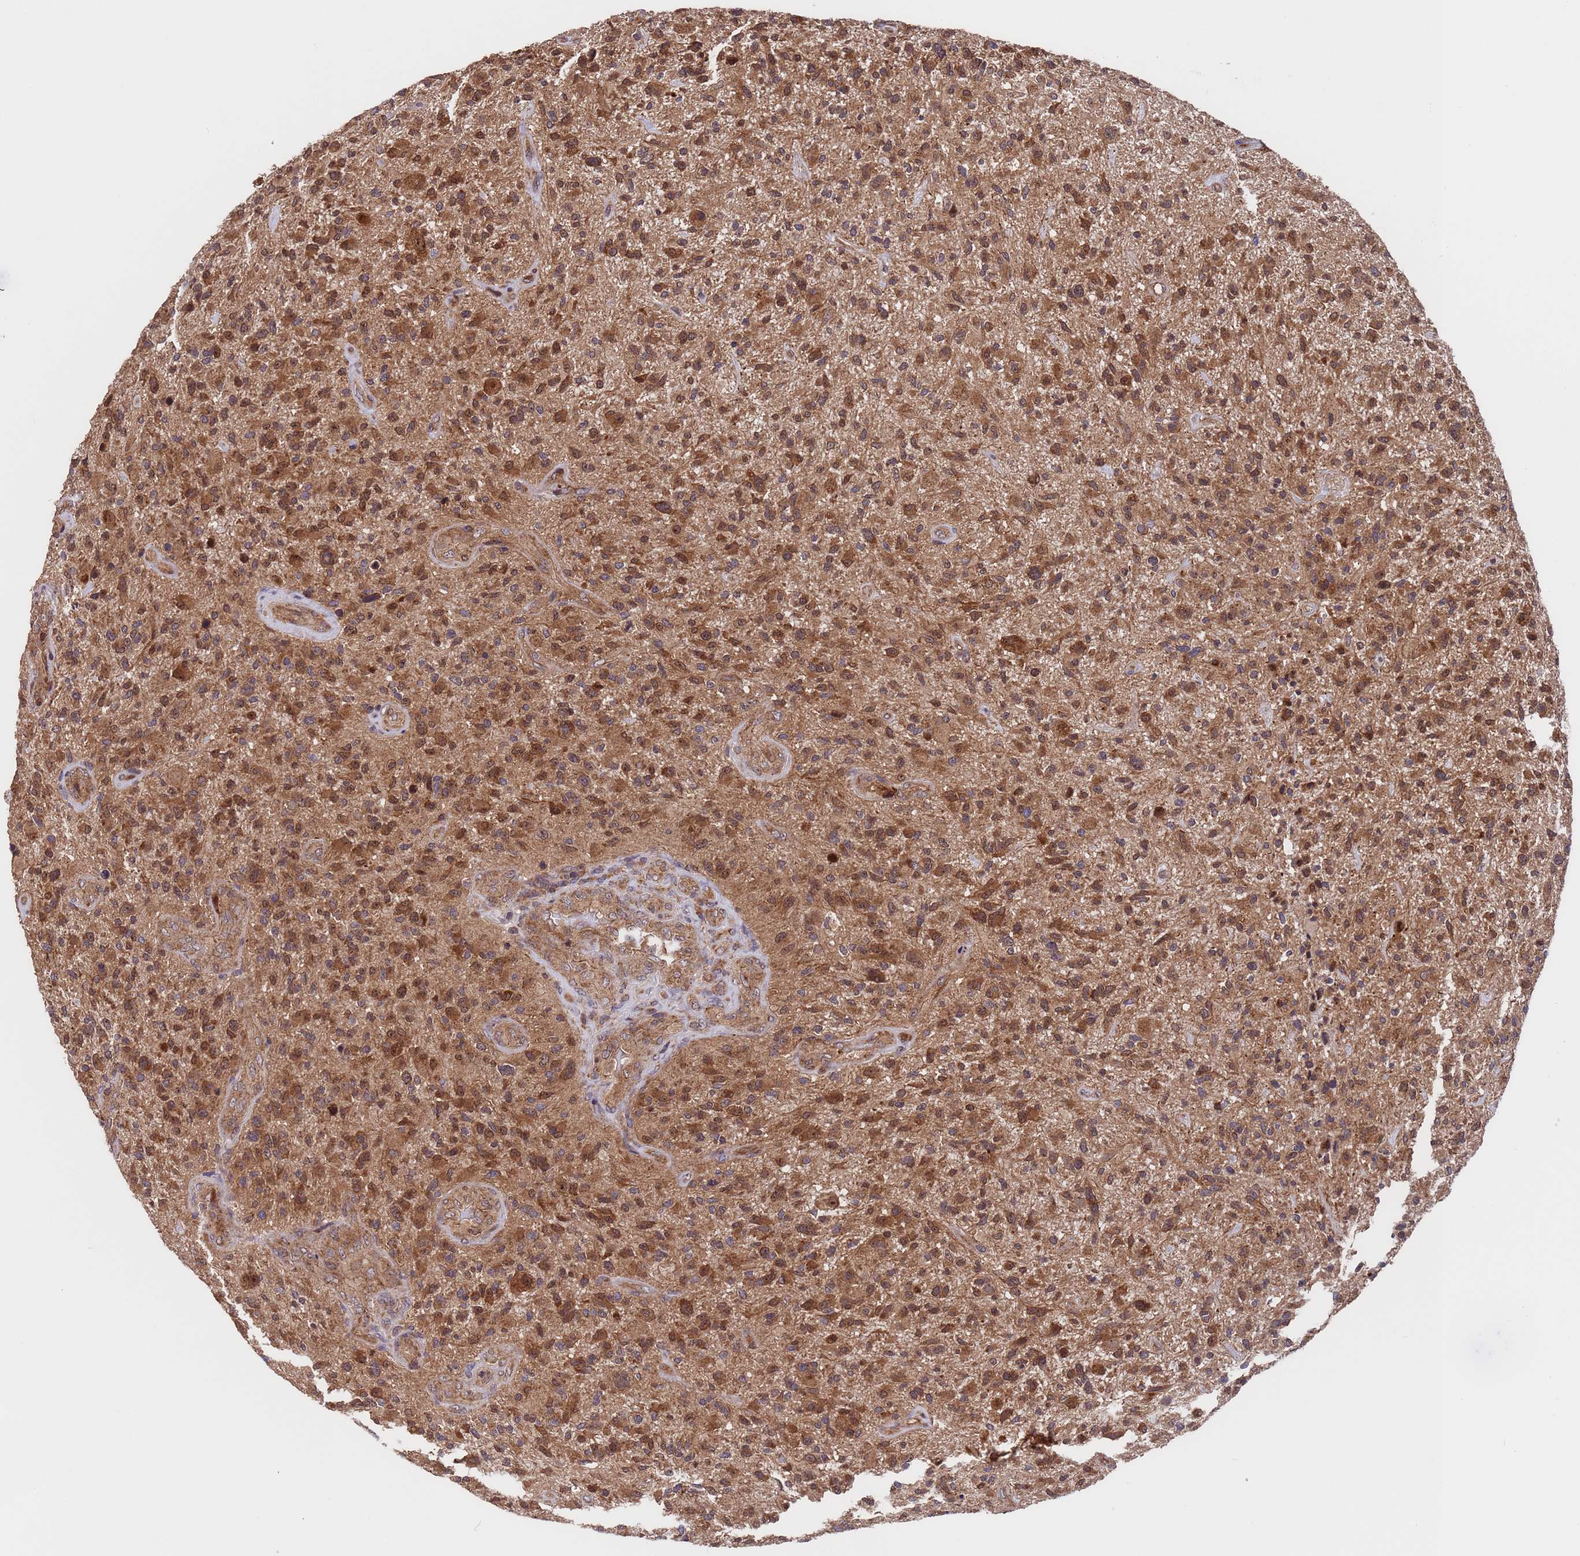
{"staining": {"intensity": "strong", "quantity": ">75%", "location": "cytoplasmic/membranous"}, "tissue": "glioma", "cell_type": "Tumor cells", "image_type": "cancer", "snomed": [{"axis": "morphology", "description": "Glioma, malignant, High grade"}, {"axis": "topography", "description": "Brain"}], "caption": "The photomicrograph displays staining of glioma, revealing strong cytoplasmic/membranous protein expression (brown color) within tumor cells.", "gene": "TSR3", "patient": {"sex": "male", "age": 47}}